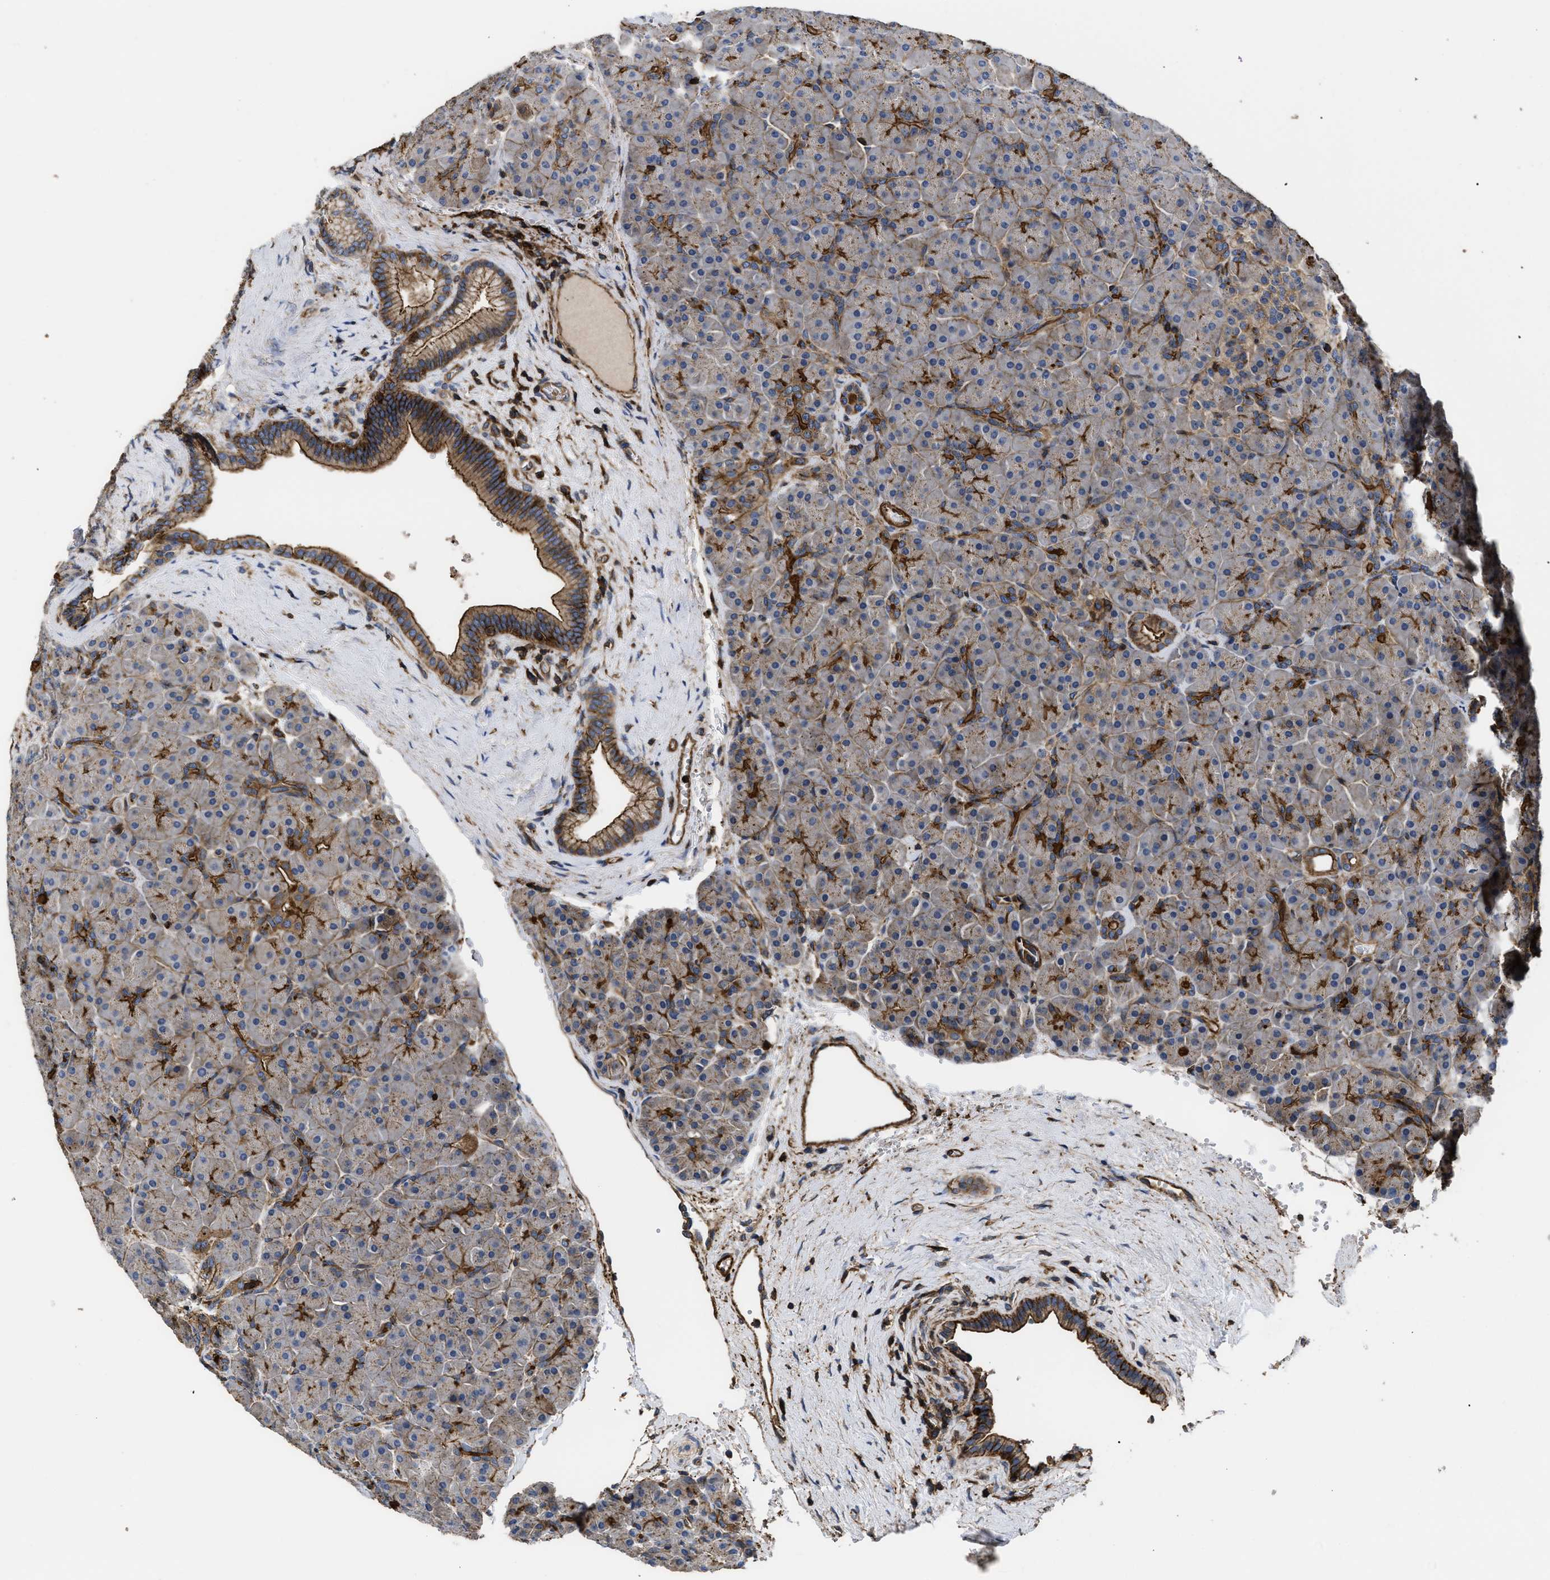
{"staining": {"intensity": "moderate", "quantity": ">75%", "location": "cytoplasmic/membranous"}, "tissue": "pancreas", "cell_type": "Exocrine glandular cells", "image_type": "normal", "snomed": [{"axis": "morphology", "description": "Normal tissue, NOS"}, {"axis": "topography", "description": "Pancreas"}], "caption": "This is a histology image of immunohistochemistry staining of benign pancreas, which shows moderate positivity in the cytoplasmic/membranous of exocrine glandular cells.", "gene": "SCUBE2", "patient": {"sex": "male", "age": 66}}